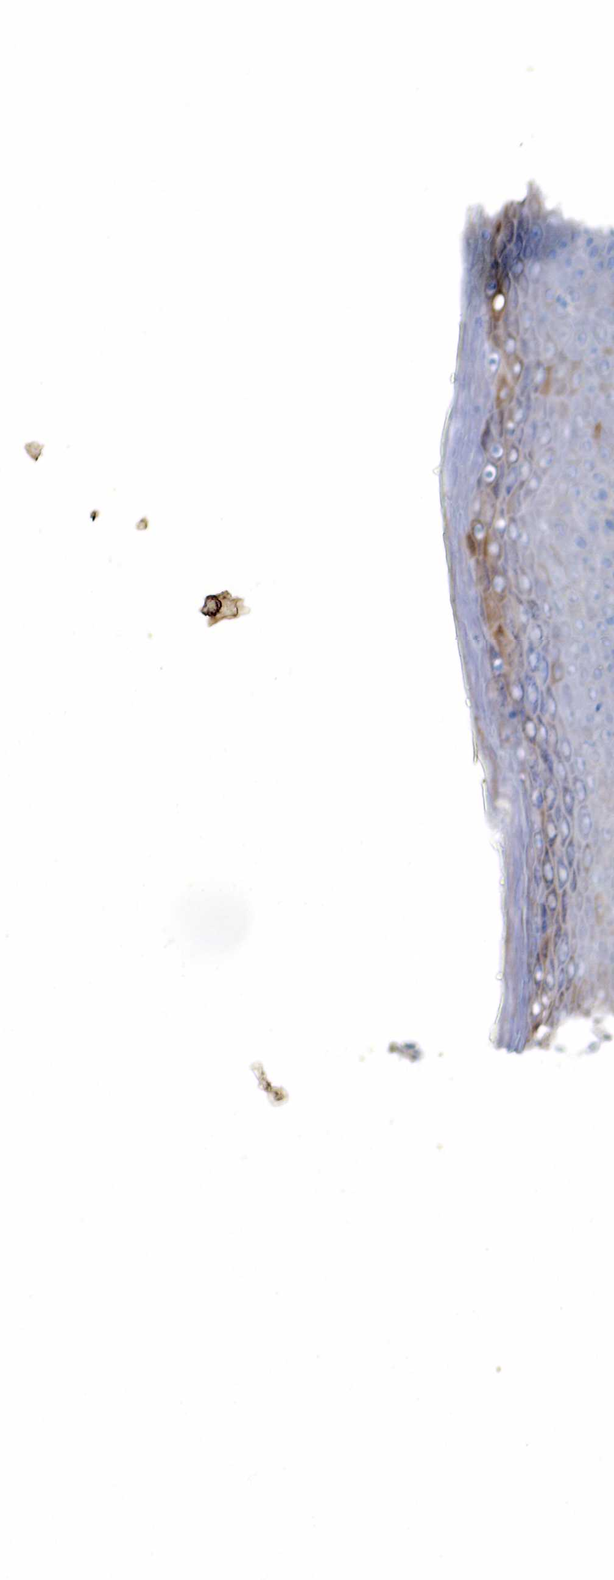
{"staining": {"intensity": "moderate", "quantity": "25%-75%", "location": "cytoplasmic/membranous,nuclear"}, "tissue": "skin", "cell_type": "Epidermal cells", "image_type": "normal", "snomed": [{"axis": "morphology", "description": "Normal tissue, NOS"}, {"axis": "topography", "description": "Anal"}, {"axis": "topography", "description": "Peripheral nerve tissue"}], "caption": "An immunohistochemistry micrograph of normal tissue is shown. Protein staining in brown highlights moderate cytoplasmic/membranous,nuclear positivity in skin within epidermal cells.", "gene": "PGR", "patient": {"sex": "female", "age": 46}}